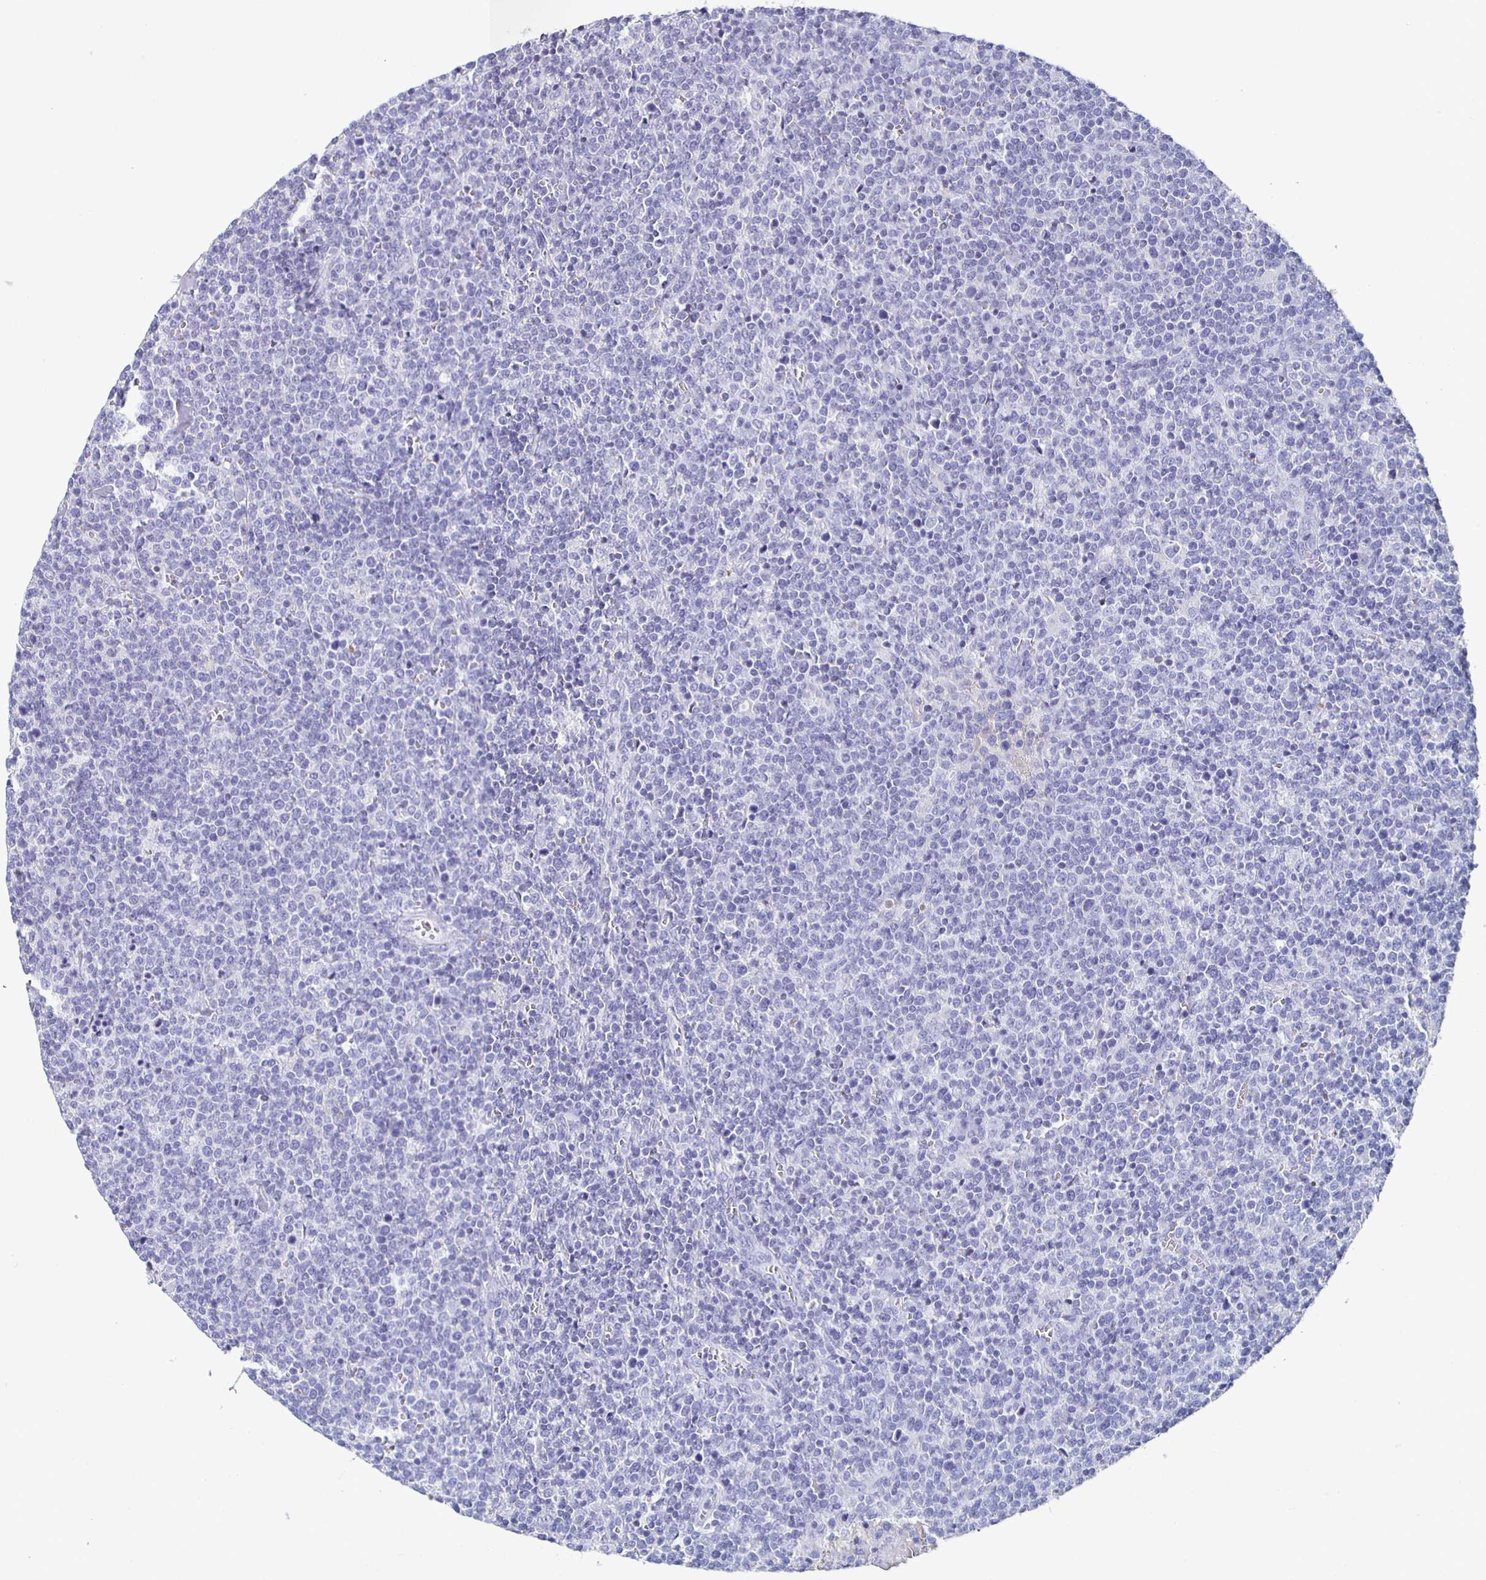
{"staining": {"intensity": "negative", "quantity": "none", "location": "none"}, "tissue": "lymphoma", "cell_type": "Tumor cells", "image_type": "cancer", "snomed": [{"axis": "morphology", "description": "Malignant lymphoma, non-Hodgkin's type, High grade"}, {"axis": "topography", "description": "Lymph node"}], "caption": "Malignant lymphoma, non-Hodgkin's type (high-grade) was stained to show a protein in brown. There is no significant expression in tumor cells. (DAB (3,3'-diaminobenzidine) immunohistochemistry, high magnification).", "gene": "FGA", "patient": {"sex": "male", "age": 61}}